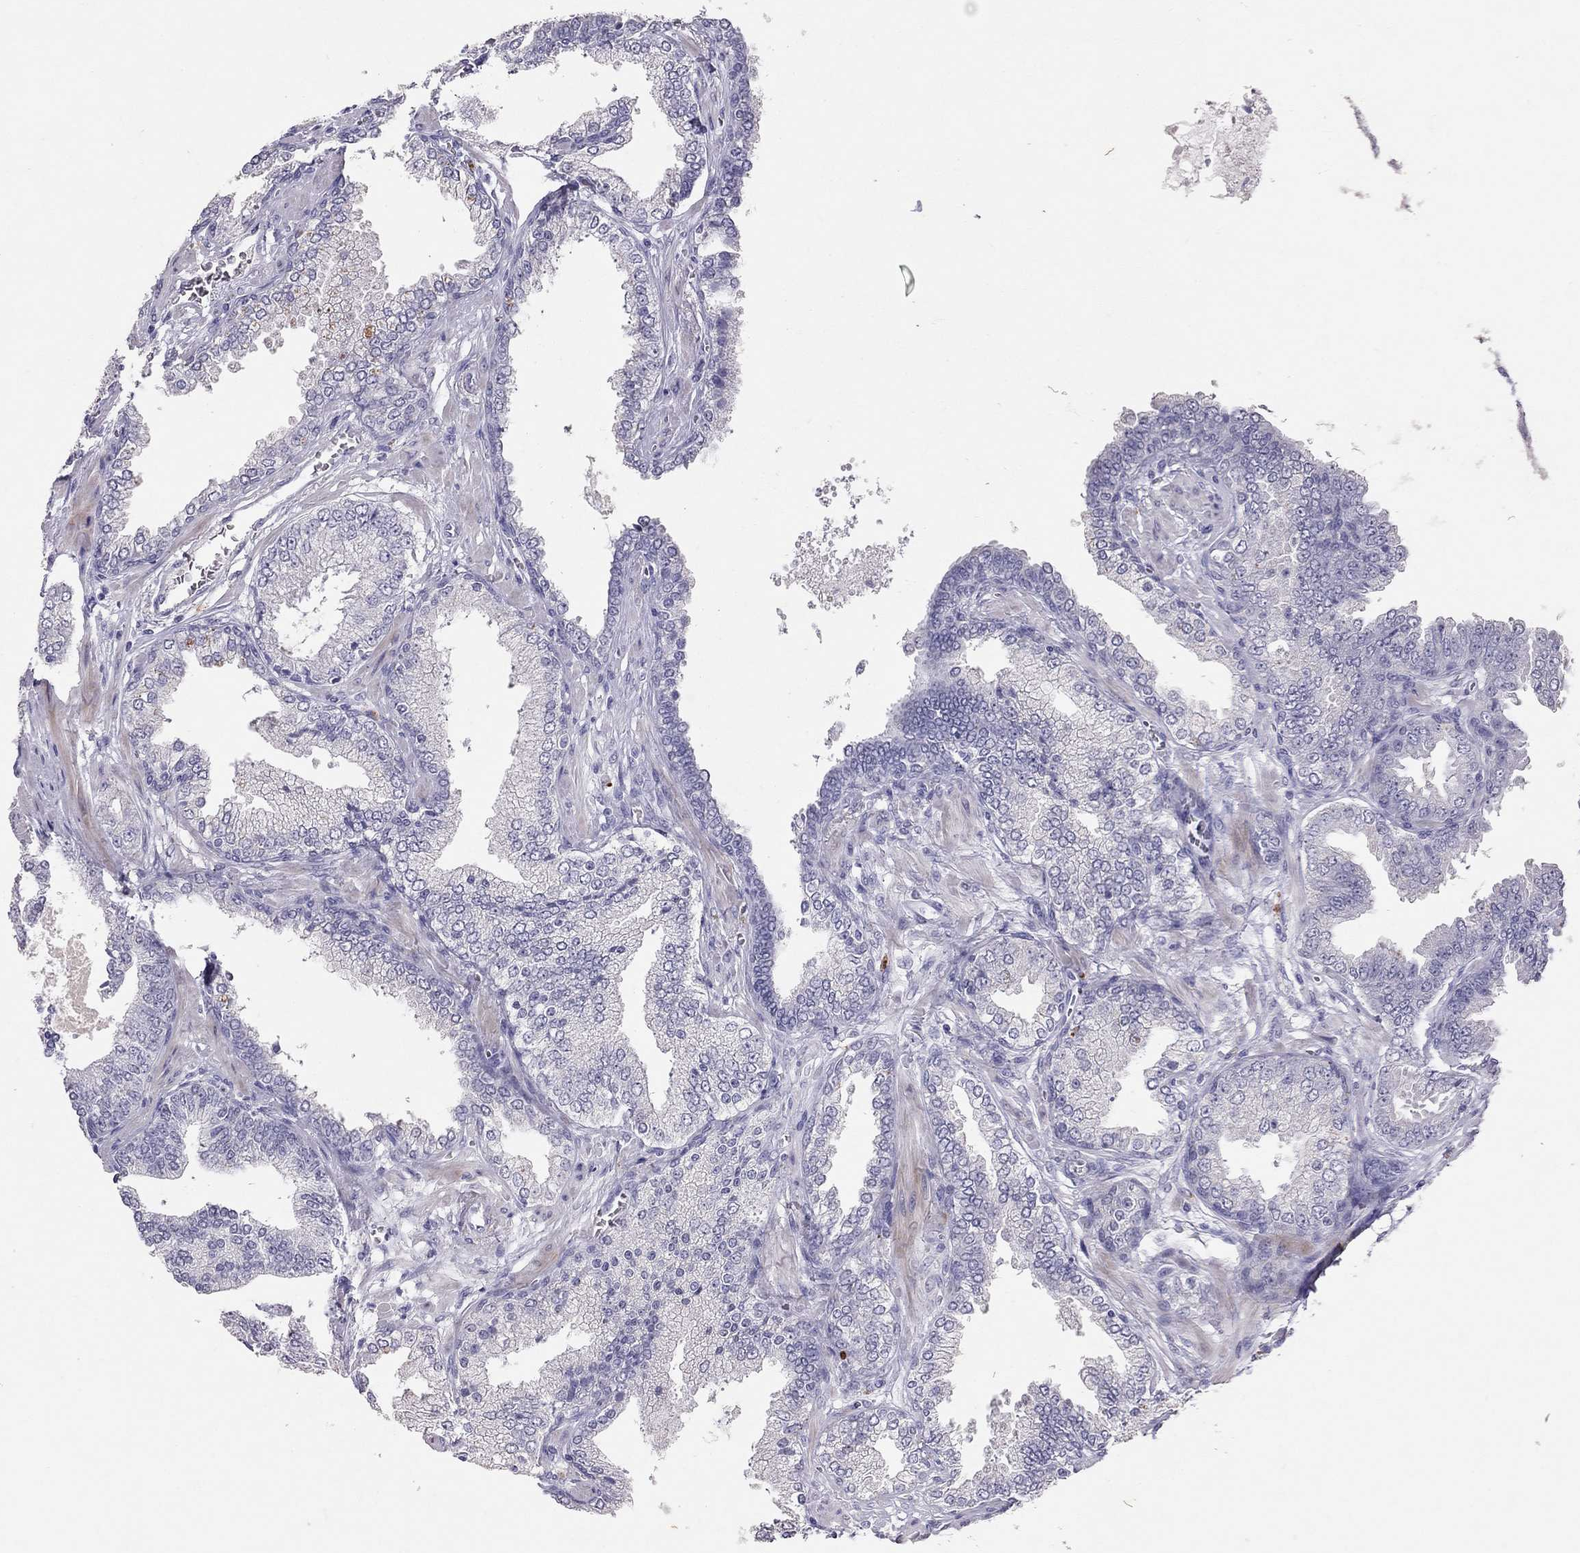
{"staining": {"intensity": "negative", "quantity": "none", "location": "none"}, "tissue": "prostate cancer", "cell_type": "Tumor cells", "image_type": "cancer", "snomed": [{"axis": "morphology", "description": "Adenocarcinoma, NOS"}, {"axis": "topography", "description": "Prostate"}], "caption": "Tumor cells show no significant protein positivity in prostate cancer (adenocarcinoma).", "gene": "PSMB11", "patient": {"sex": "male", "age": 64}}